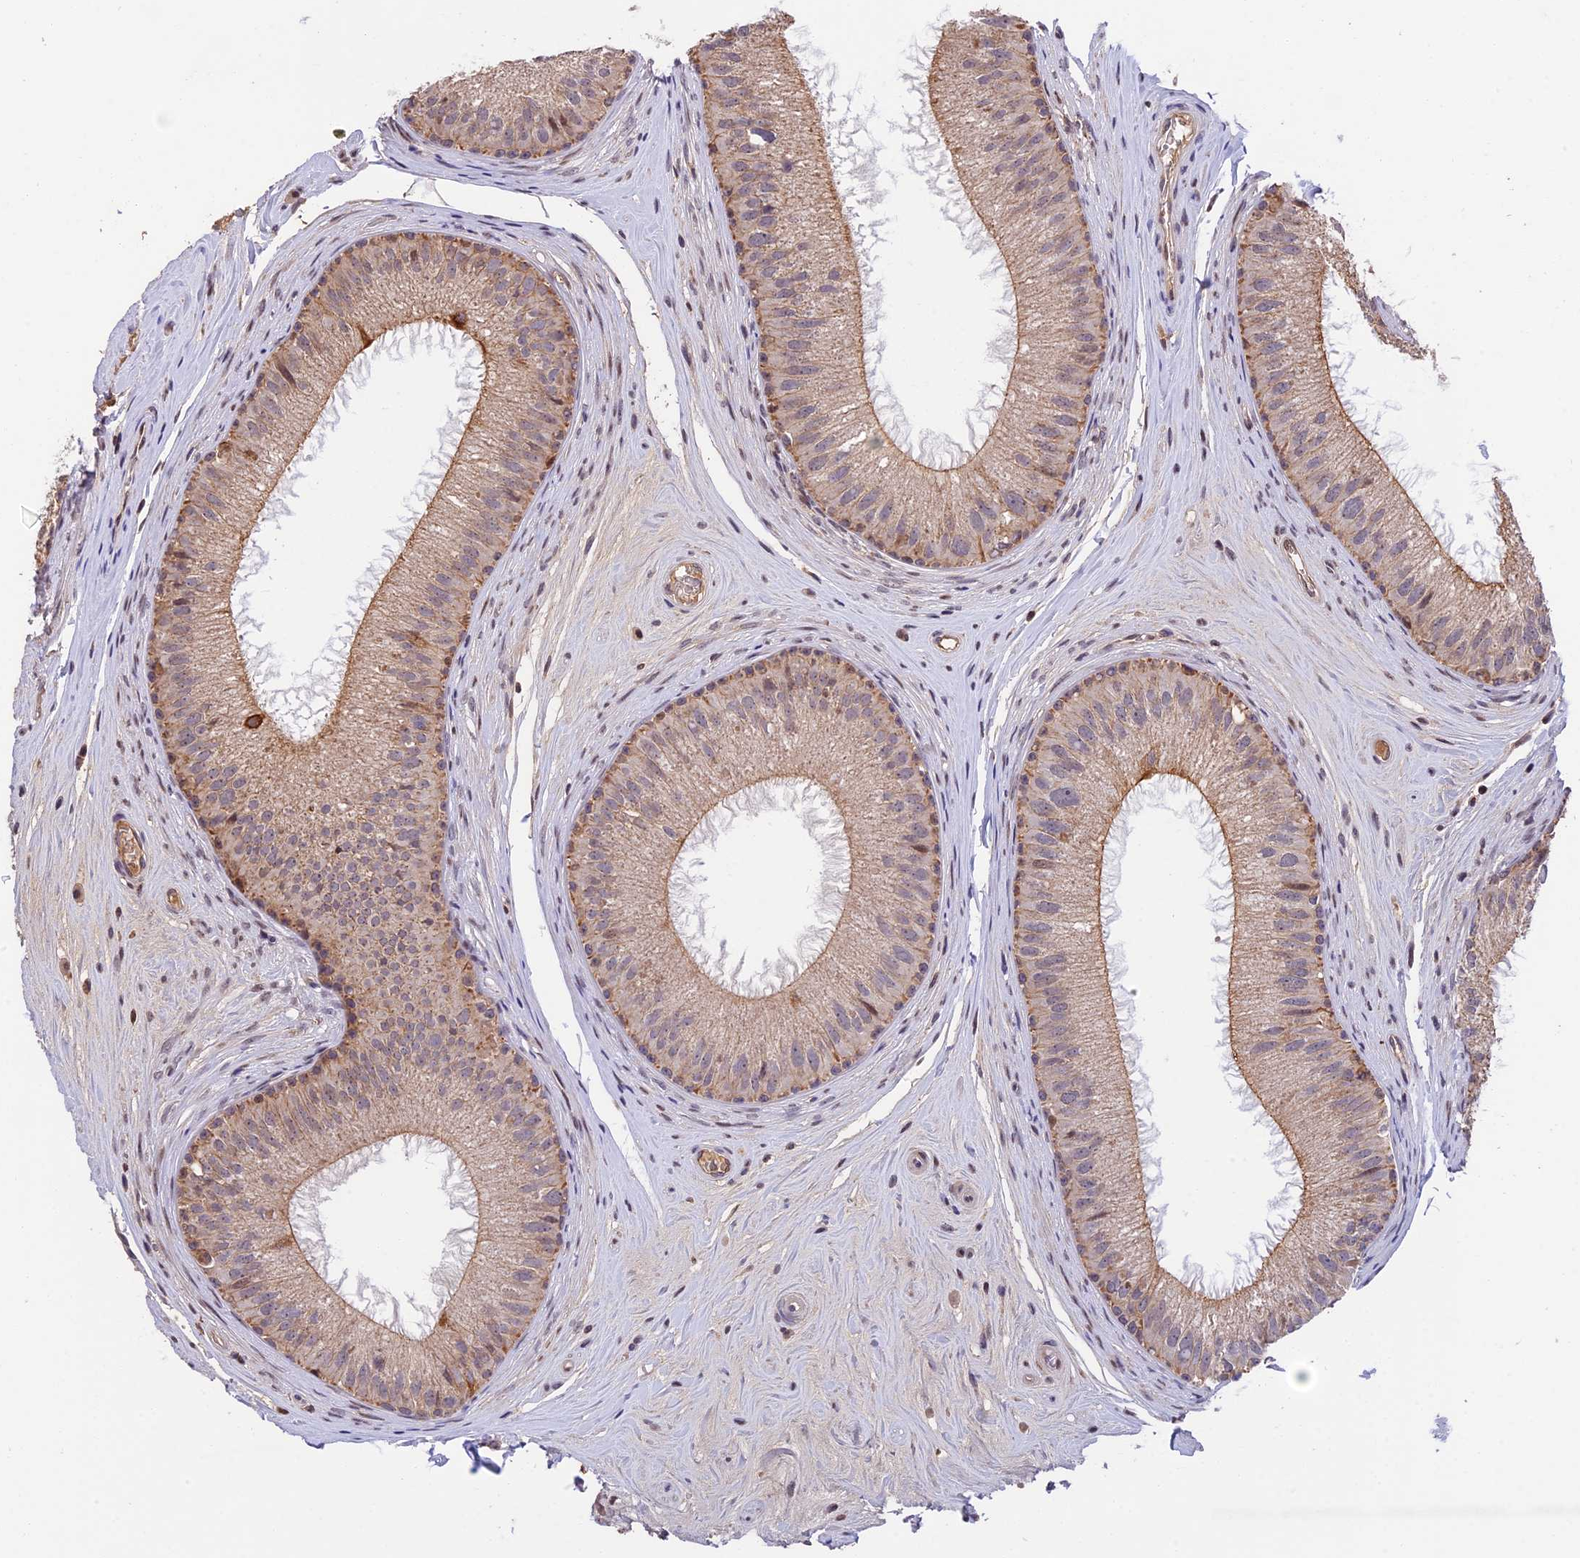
{"staining": {"intensity": "weak", "quantity": ">75%", "location": "cytoplasmic/membranous,nuclear"}, "tissue": "epididymis", "cell_type": "Glandular cells", "image_type": "normal", "snomed": [{"axis": "morphology", "description": "Normal tissue, NOS"}, {"axis": "topography", "description": "Epididymis"}], "caption": "An image of human epididymis stained for a protein reveals weak cytoplasmic/membranous,nuclear brown staining in glandular cells.", "gene": "RERGL", "patient": {"sex": "male", "age": 33}}